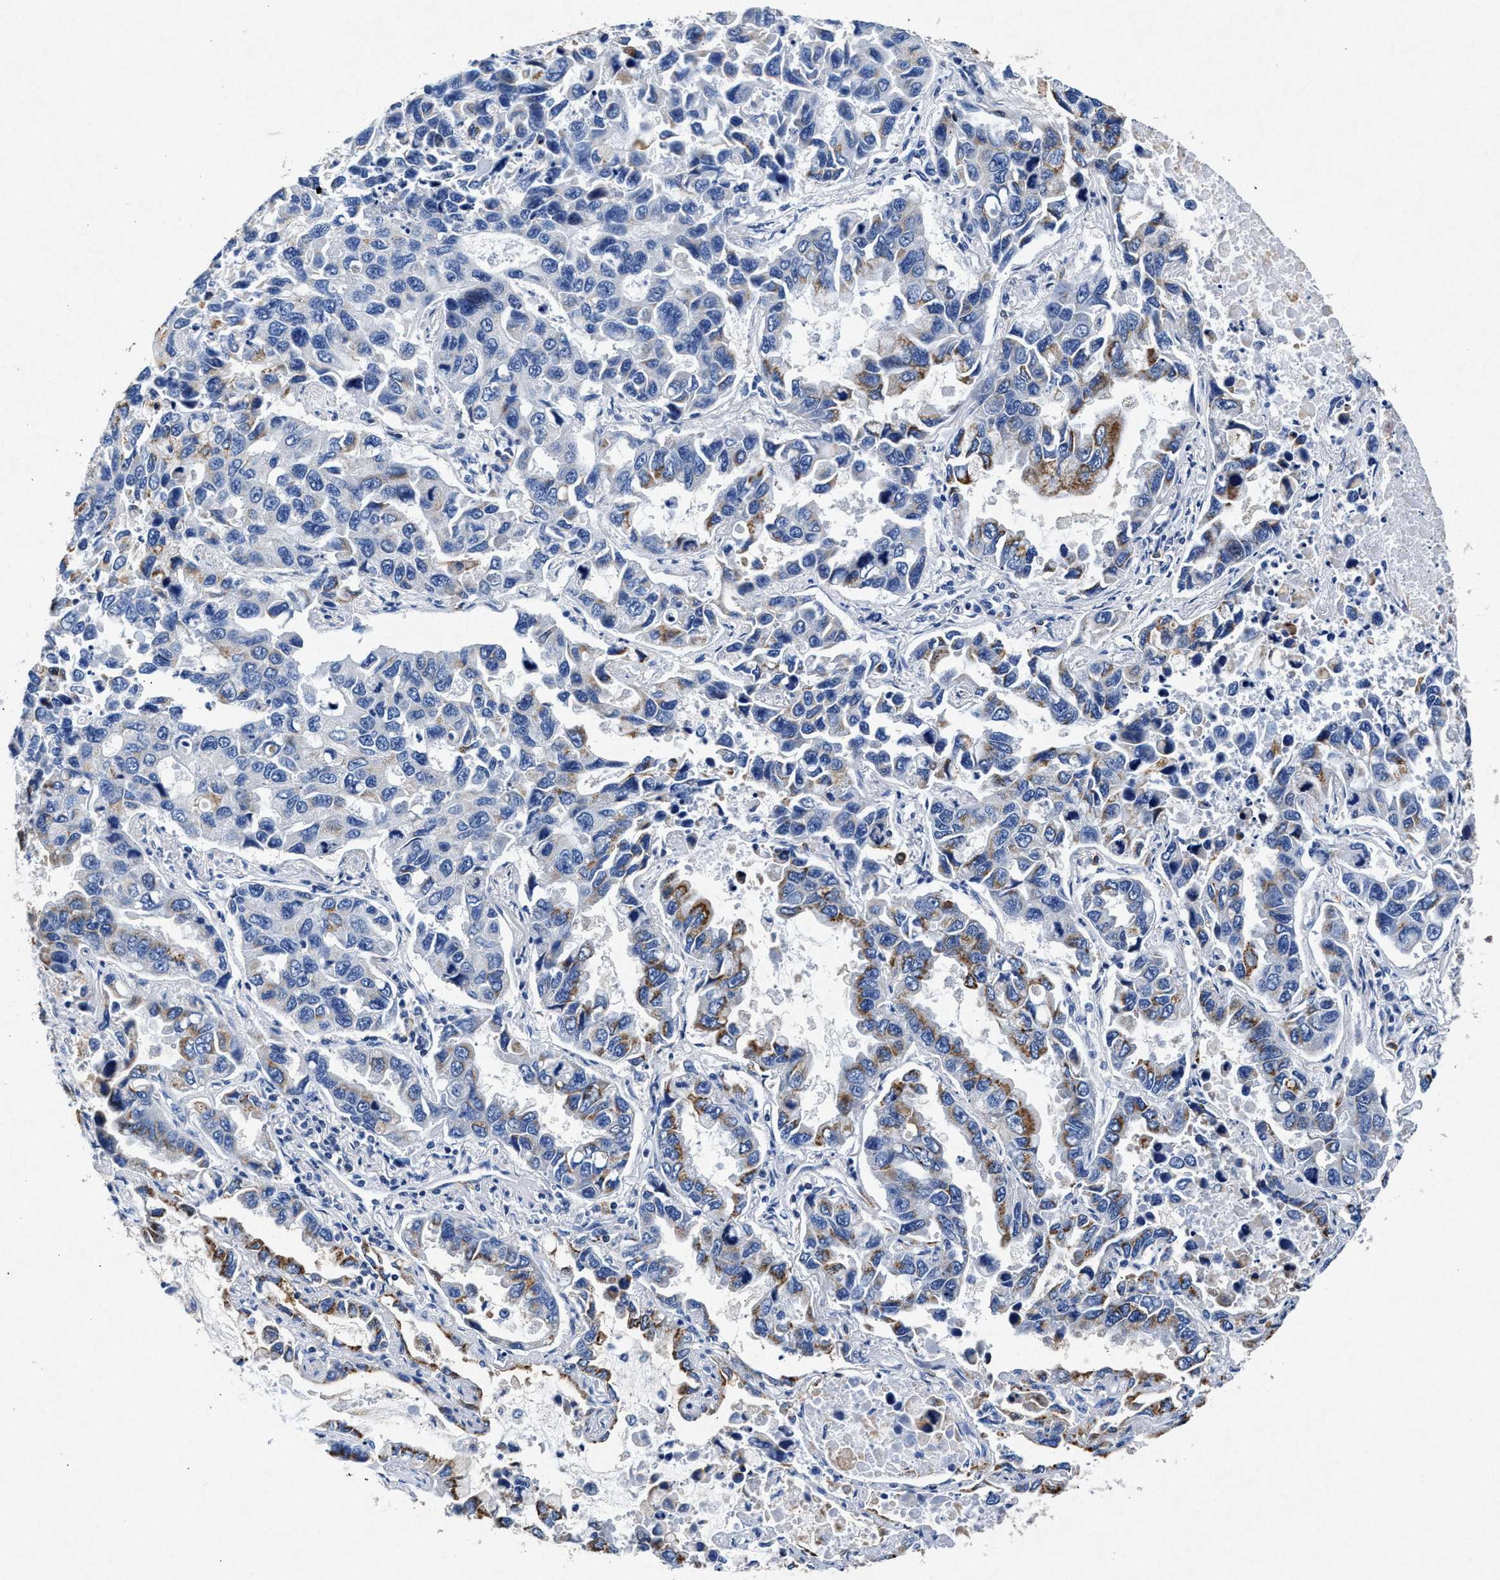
{"staining": {"intensity": "moderate", "quantity": "25%-75%", "location": "cytoplasmic/membranous"}, "tissue": "lung cancer", "cell_type": "Tumor cells", "image_type": "cancer", "snomed": [{"axis": "morphology", "description": "Adenocarcinoma, NOS"}, {"axis": "topography", "description": "Lung"}], "caption": "Lung cancer (adenocarcinoma) tissue exhibits moderate cytoplasmic/membranous positivity in about 25%-75% of tumor cells, visualized by immunohistochemistry.", "gene": "MAP6", "patient": {"sex": "male", "age": 64}}